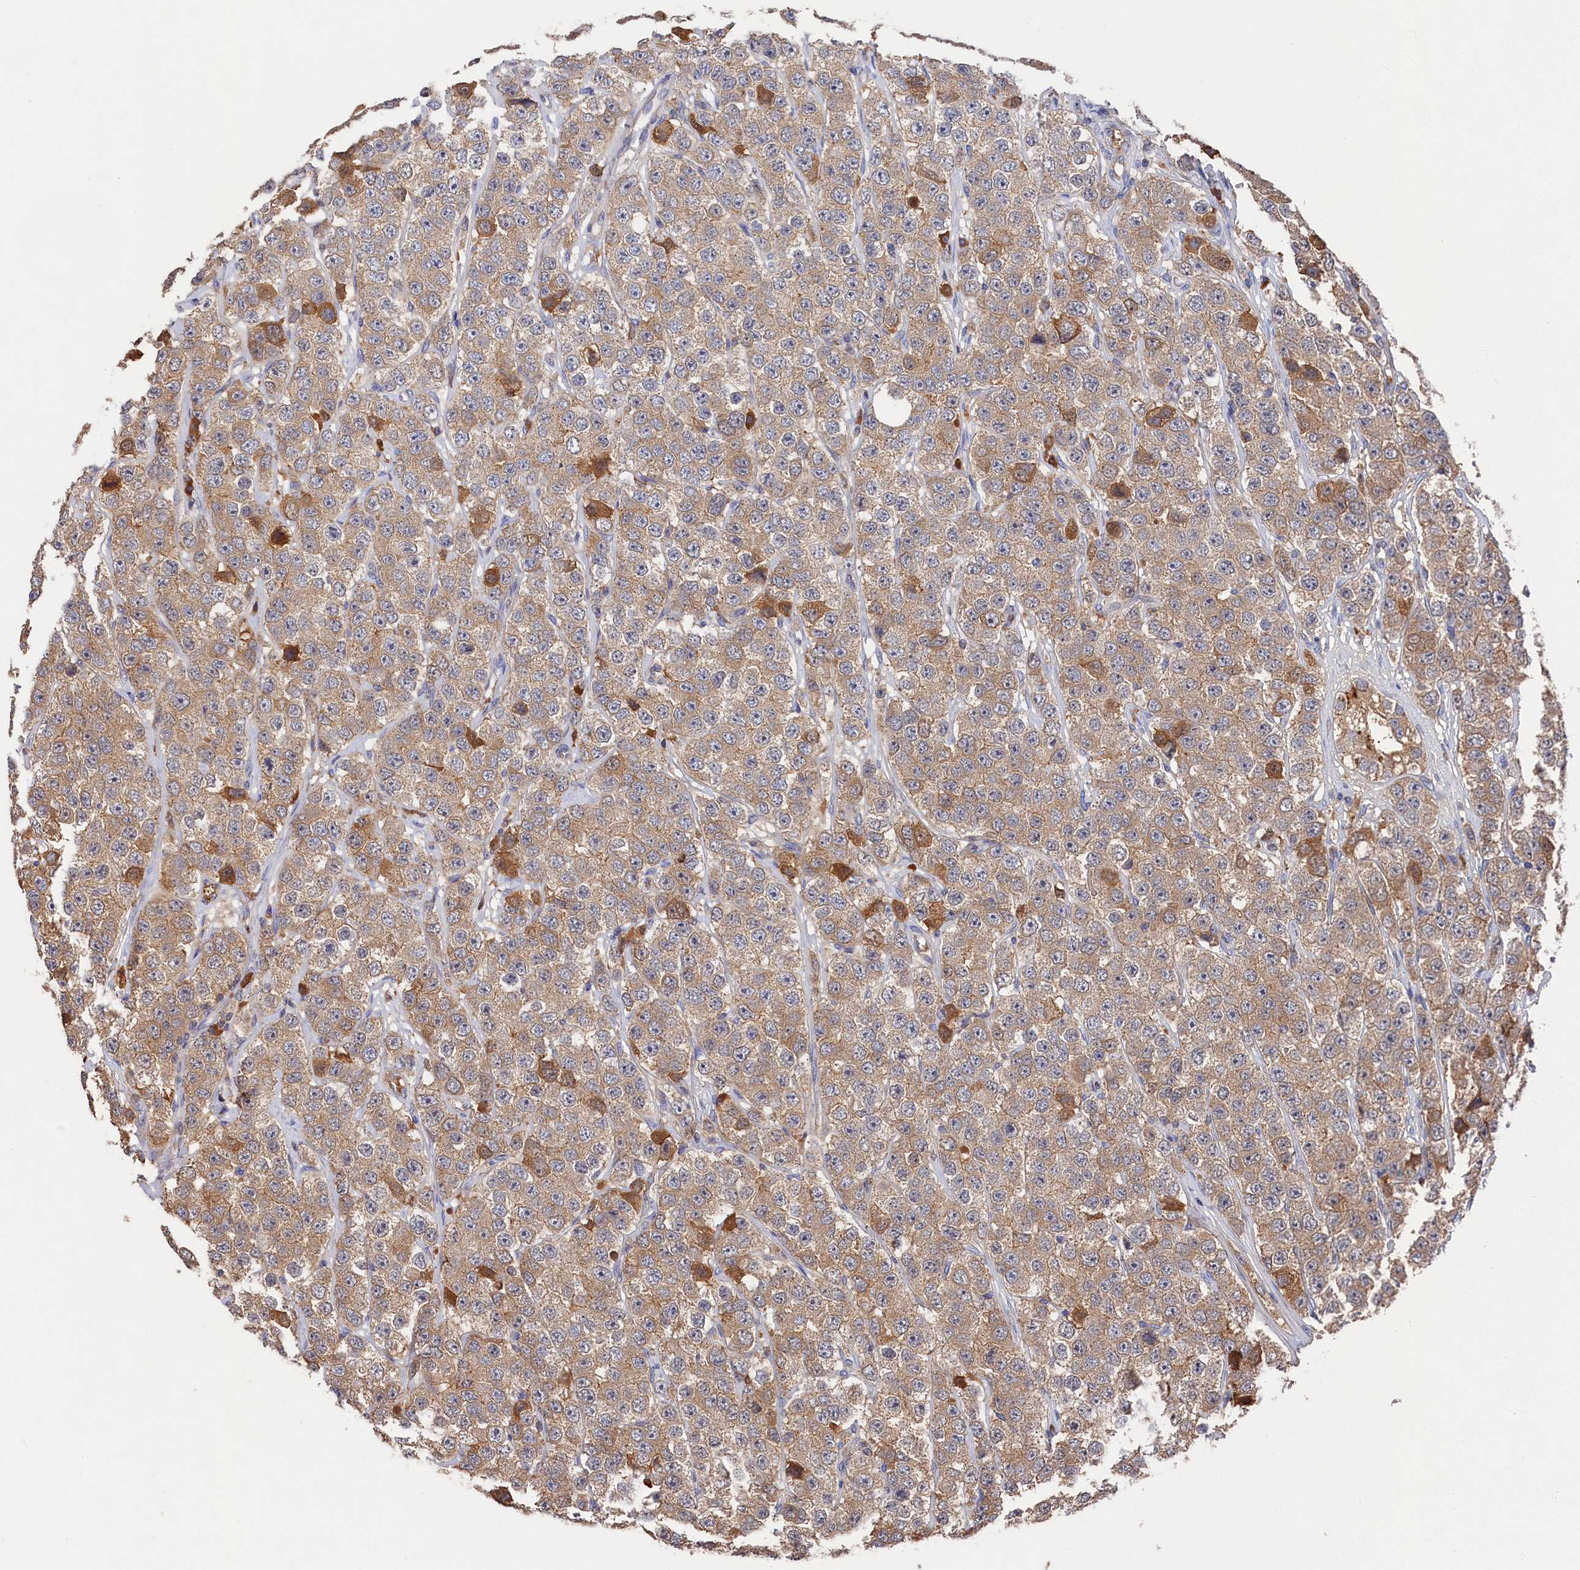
{"staining": {"intensity": "moderate", "quantity": ">75%", "location": "cytoplasmic/membranous"}, "tissue": "testis cancer", "cell_type": "Tumor cells", "image_type": "cancer", "snomed": [{"axis": "morphology", "description": "Seminoma, NOS"}, {"axis": "topography", "description": "Testis"}], "caption": "Immunohistochemistry histopathology image of human testis cancer stained for a protein (brown), which shows medium levels of moderate cytoplasmic/membranous staining in approximately >75% of tumor cells.", "gene": "DHRS11", "patient": {"sex": "male", "age": 28}}